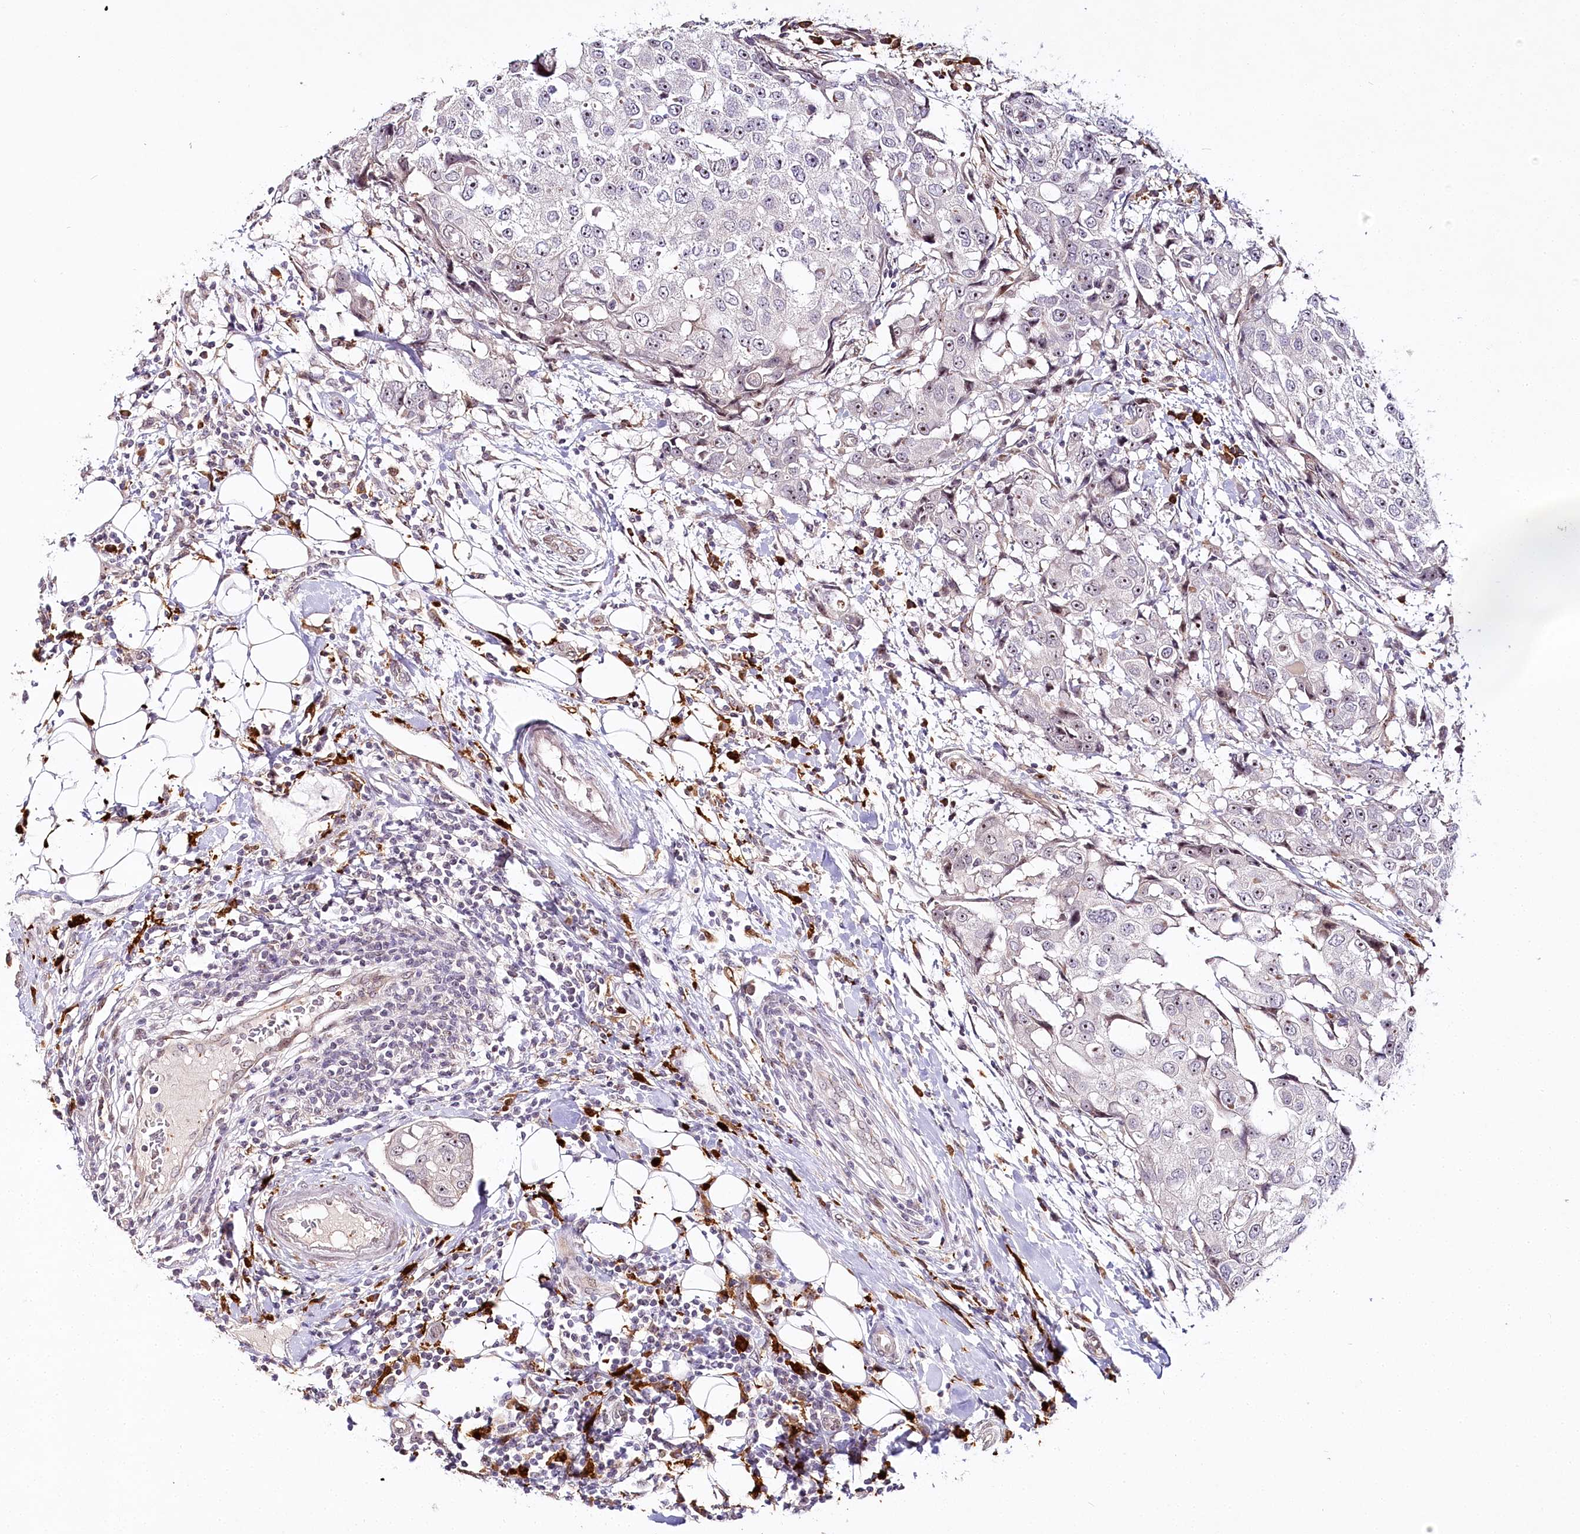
{"staining": {"intensity": "weak", "quantity": "<25%", "location": "nuclear"}, "tissue": "breast cancer", "cell_type": "Tumor cells", "image_type": "cancer", "snomed": [{"axis": "morphology", "description": "Duct carcinoma"}, {"axis": "topography", "description": "Breast"}], "caption": "IHC photomicrograph of breast invasive ductal carcinoma stained for a protein (brown), which displays no staining in tumor cells.", "gene": "WDR36", "patient": {"sex": "female", "age": 27}}